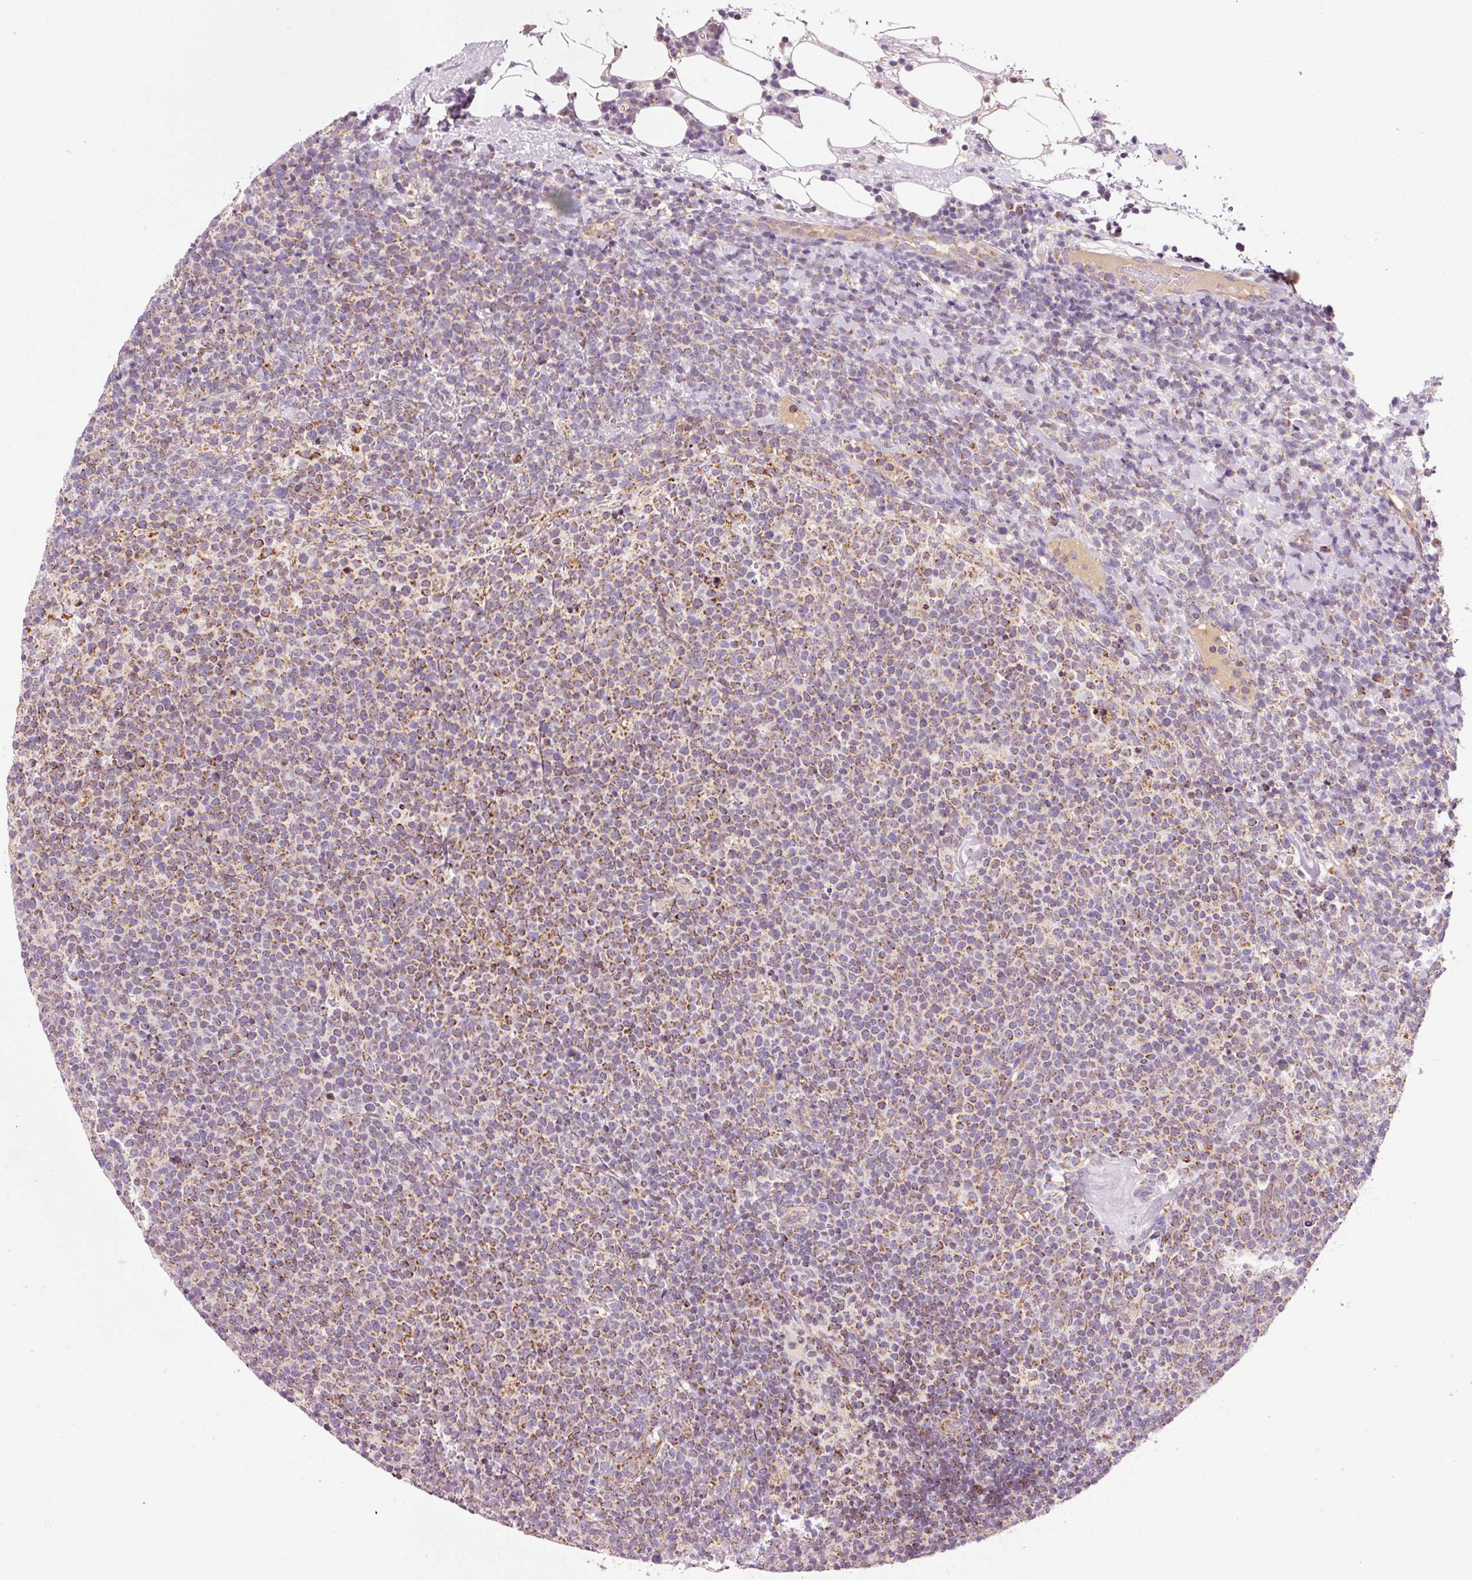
{"staining": {"intensity": "moderate", "quantity": ">75%", "location": "cytoplasmic/membranous"}, "tissue": "lymphoma", "cell_type": "Tumor cells", "image_type": "cancer", "snomed": [{"axis": "morphology", "description": "Malignant lymphoma, non-Hodgkin's type, High grade"}, {"axis": "topography", "description": "Lymph node"}], "caption": "This is an image of immunohistochemistry staining of lymphoma, which shows moderate staining in the cytoplasmic/membranous of tumor cells.", "gene": "NDUFB4", "patient": {"sex": "male", "age": 61}}